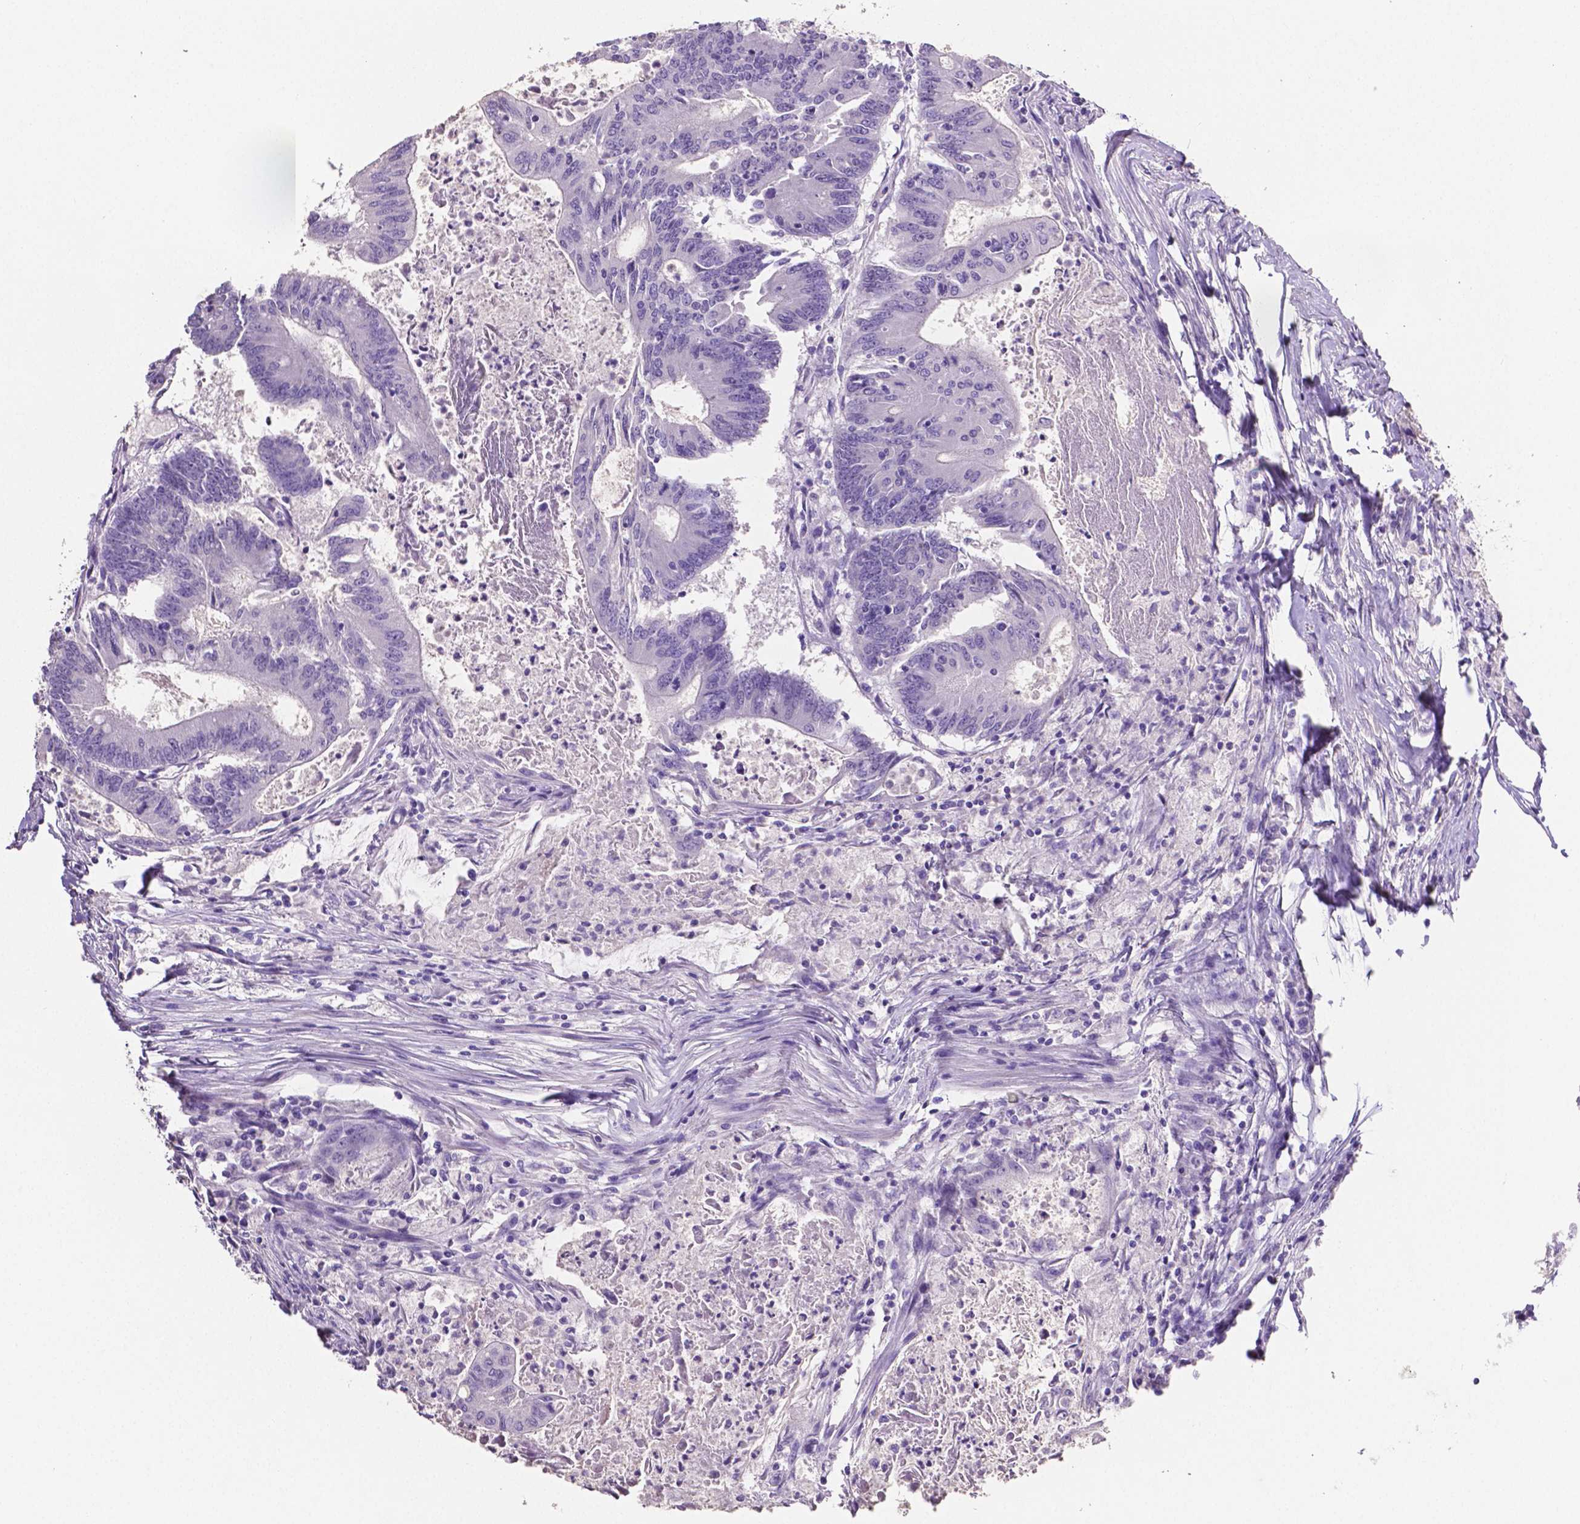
{"staining": {"intensity": "negative", "quantity": "none", "location": "none"}, "tissue": "colorectal cancer", "cell_type": "Tumor cells", "image_type": "cancer", "snomed": [{"axis": "morphology", "description": "Adenocarcinoma, NOS"}, {"axis": "topography", "description": "Colon"}], "caption": "Immunohistochemistry (IHC) of human colorectal adenocarcinoma reveals no expression in tumor cells.", "gene": "SLC22A2", "patient": {"sex": "female", "age": 70}}